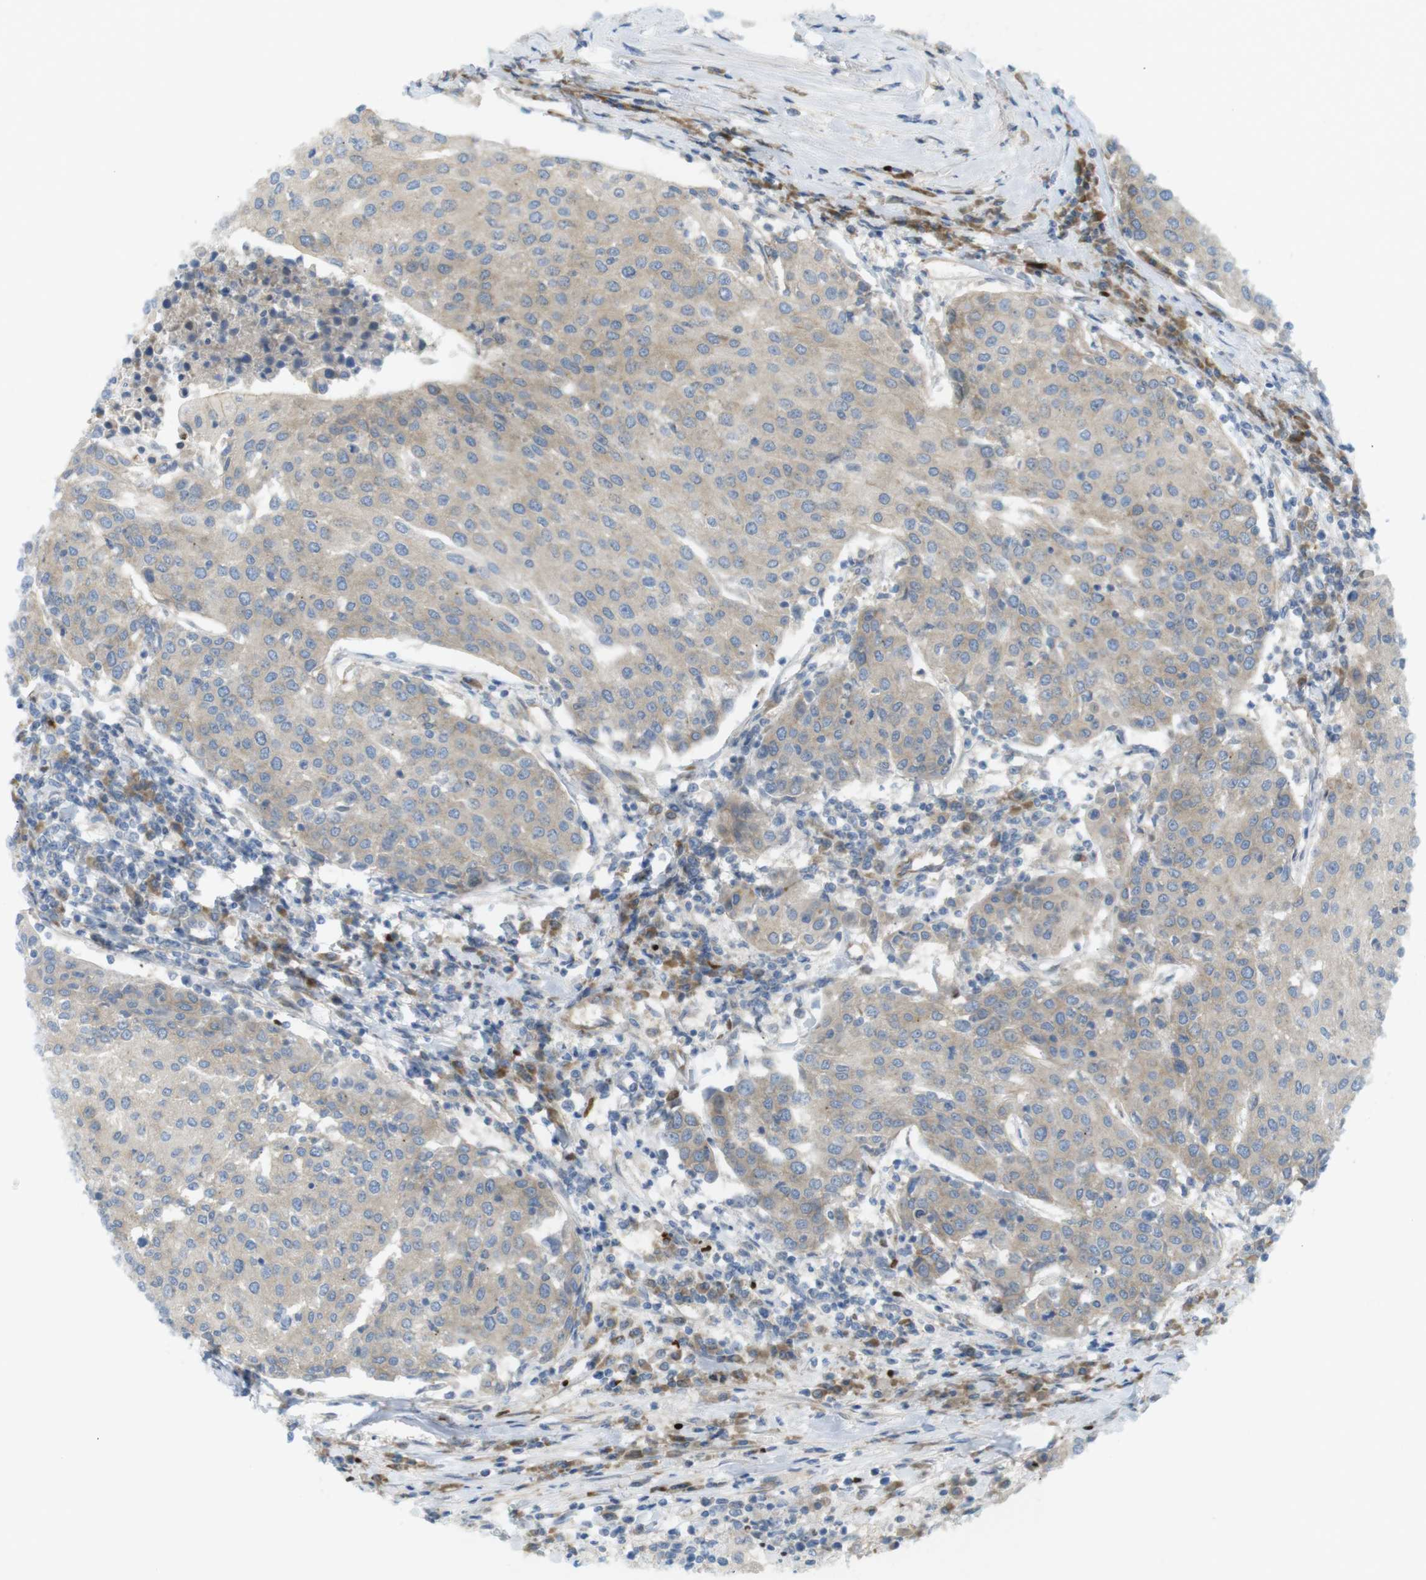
{"staining": {"intensity": "weak", "quantity": ">75%", "location": "cytoplasmic/membranous"}, "tissue": "urothelial cancer", "cell_type": "Tumor cells", "image_type": "cancer", "snomed": [{"axis": "morphology", "description": "Urothelial carcinoma, High grade"}, {"axis": "topography", "description": "Urinary bladder"}], "caption": "High-magnification brightfield microscopy of urothelial cancer stained with DAB (3,3'-diaminobenzidine) (brown) and counterstained with hematoxylin (blue). tumor cells exhibit weak cytoplasmic/membranous positivity is appreciated in about>75% of cells. (brown staining indicates protein expression, while blue staining denotes nuclei).", "gene": "GJC3", "patient": {"sex": "female", "age": 85}}